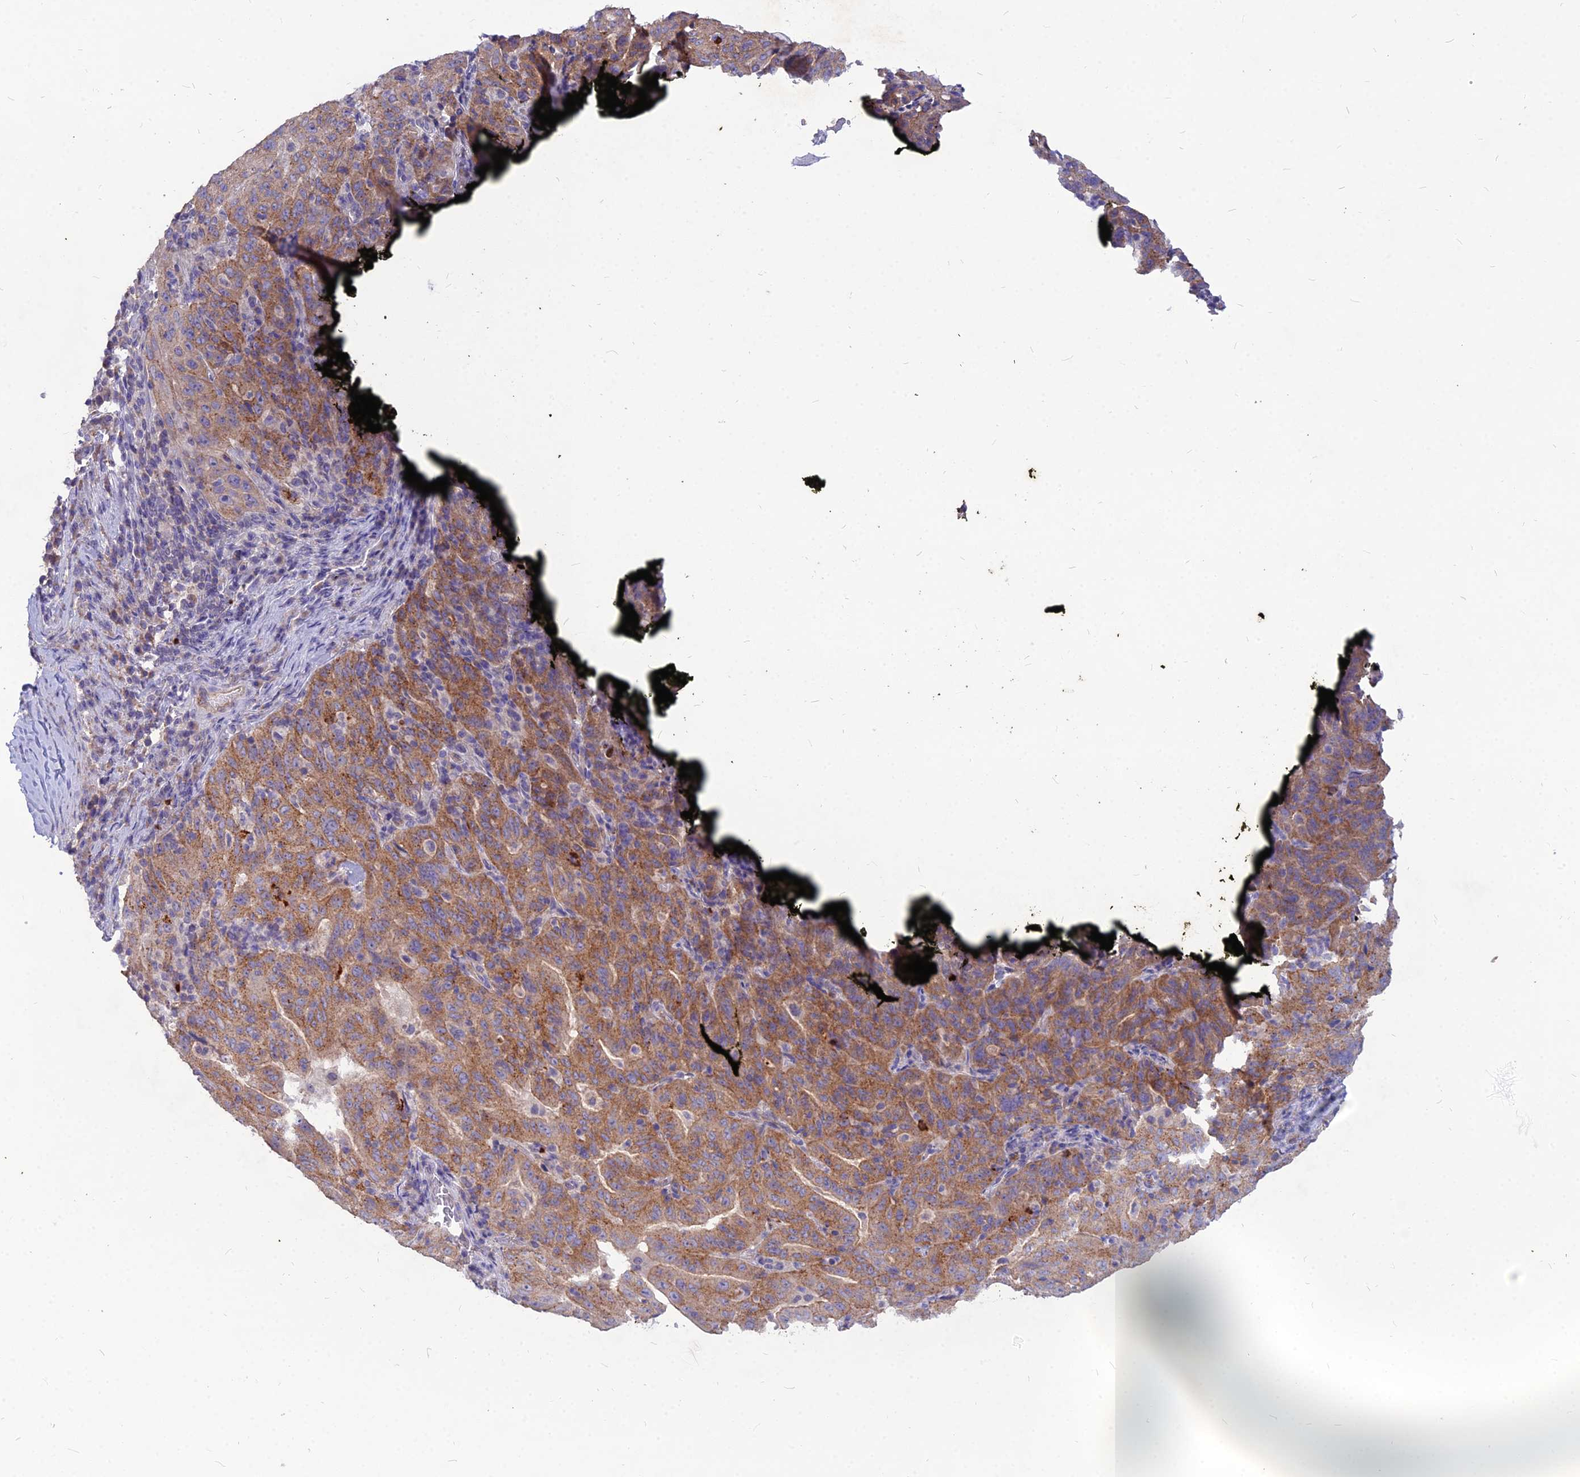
{"staining": {"intensity": "moderate", "quantity": ">75%", "location": "cytoplasmic/membranous"}, "tissue": "pancreatic cancer", "cell_type": "Tumor cells", "image_type": "cancer", "snomed": [{"axis": "morphology", "description": "Adenocarcinoma, NOS"}, {"axis": "topography", "description": "Pancreas"}], "caption": "Moderate cytoplasmic/membranous staining is identified in about >75% of tumor cells in adenocarcinoma (pancreatic).", "gene": "PCED1B", "patient": {"sex": "male", "age": 63}}